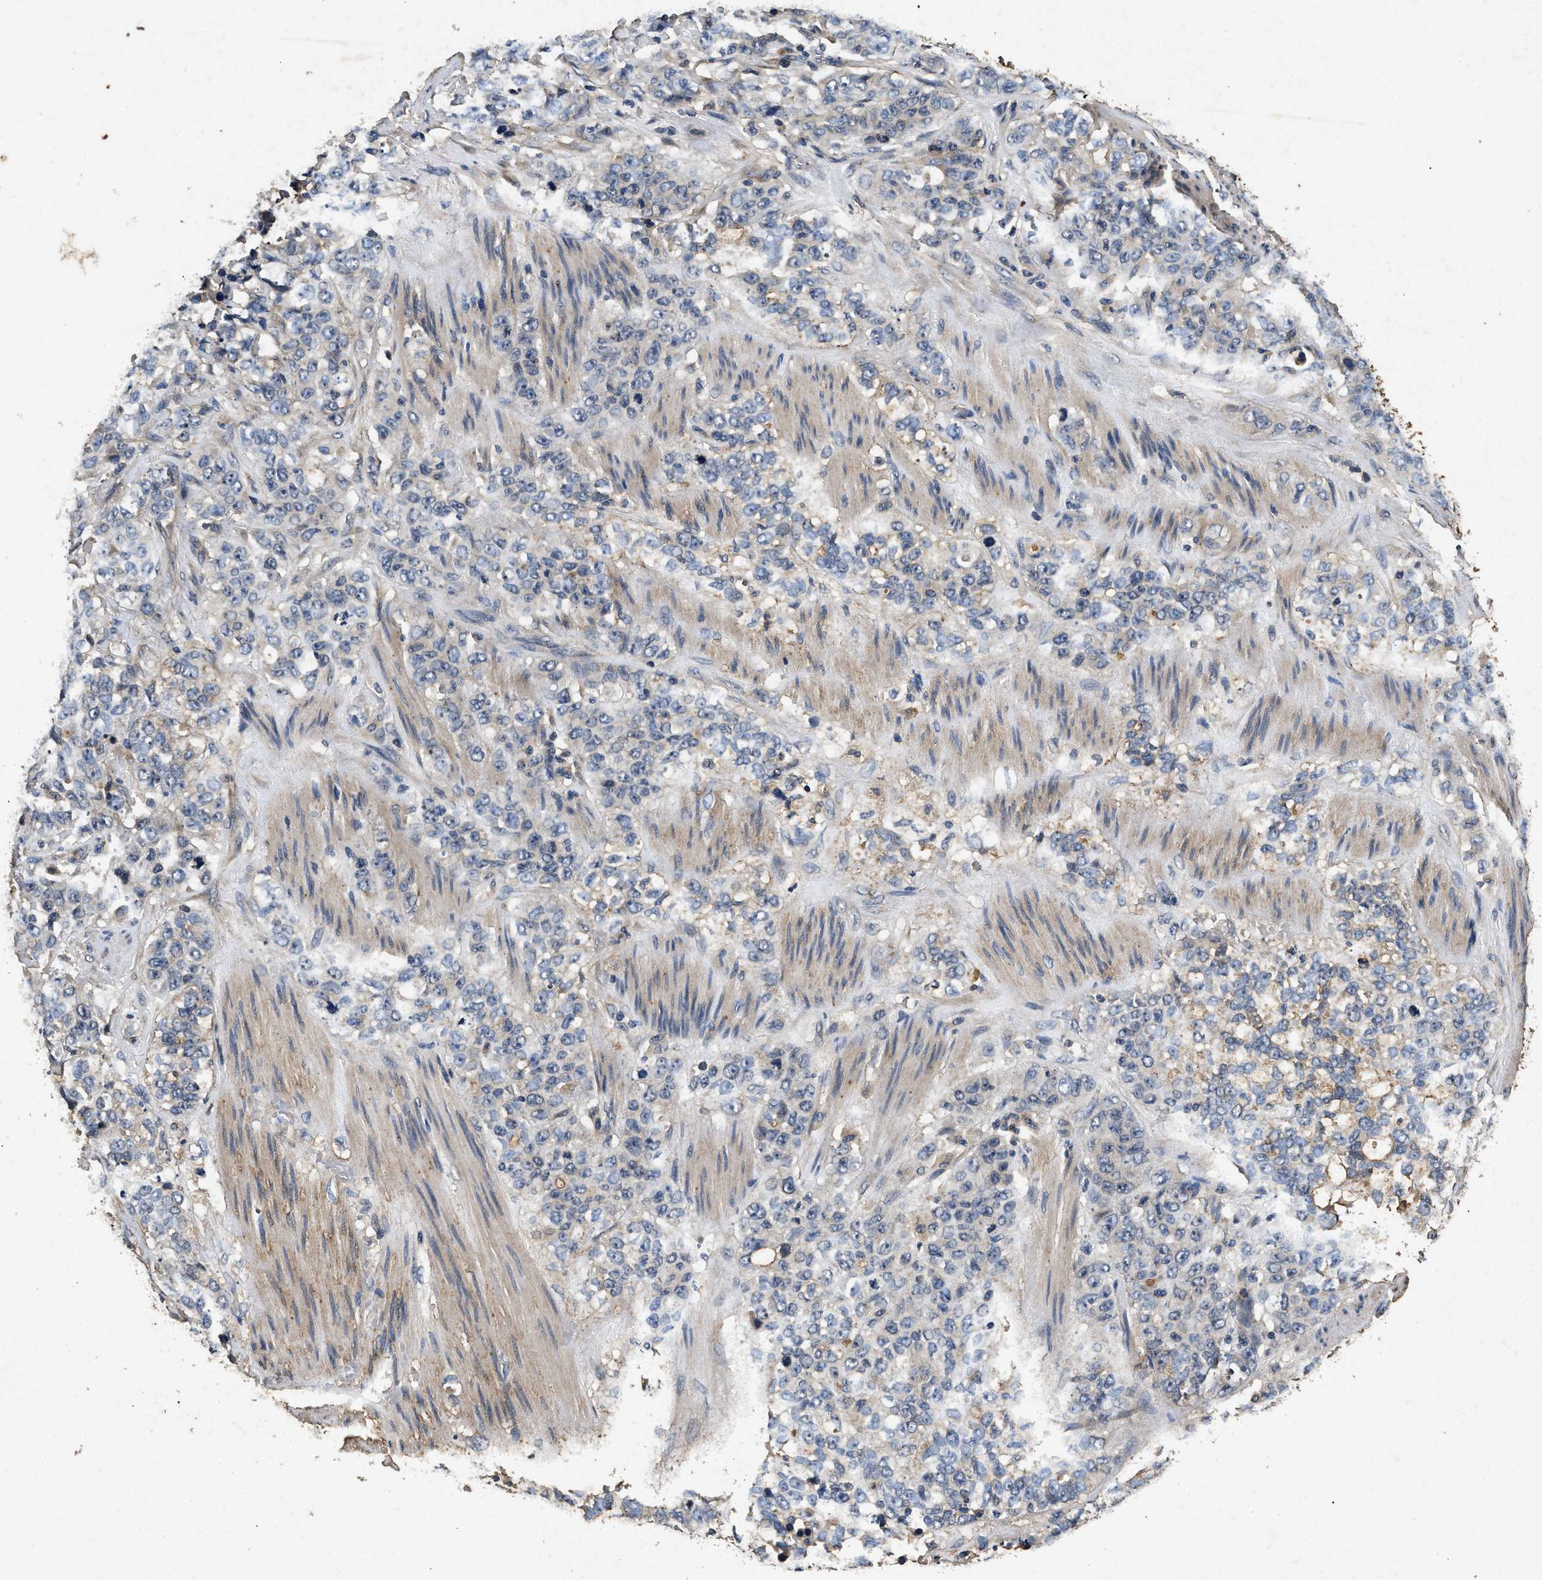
{"staining": {"intensity": "weak", "quantity": "<25%", "location": "cytoplasmic/membranous"}, "tissue": "stomach cancer", "cell_type": "Tumor cells", "image_type": "cancer", "snomed": [{"axis": "morphology", "description": "Adenocarcinoma, NOS"}, {"axis": "topography", "description": "Stomach"}], "caption": "Histopathology image shows no significant protein staining in tumor cells of stomach adenocarcinoma.", "gene": "PPP1CC", "patient": {"sex": "male", "age": 48}}